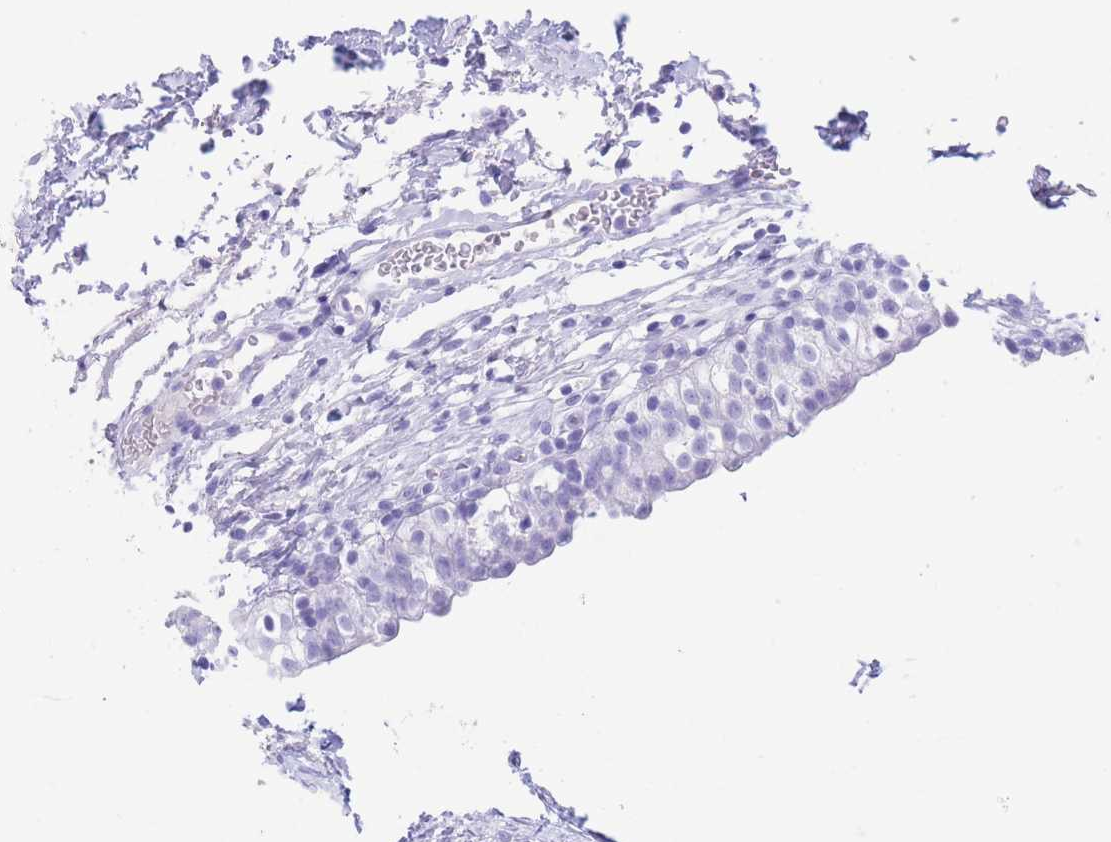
{"staining": {"intensity": "negative", "quantity": "none", "location": "none"}, "tissue": "urinary bladder", "cell_type": "Urothelial cells", "image_type": "normal", "snomed": [{"axis": "morphology", "description": "Normal tissue, NOS"}, {"axis": "topography", "description": "Urinary bladder"}, {"axis": "topography", "description": "Peripheral nerve tissue"}], "caption": "DAB (3,3'-diaminobenzidine) immunohistochemical staining of normal human urinary bladder displays no significant expression in urothelial cells. (Brightfield microscopy of DAB IHC at high magnification).", "gene": "SLCO1B1", "patient": {"sex": "male", "age": 55}}